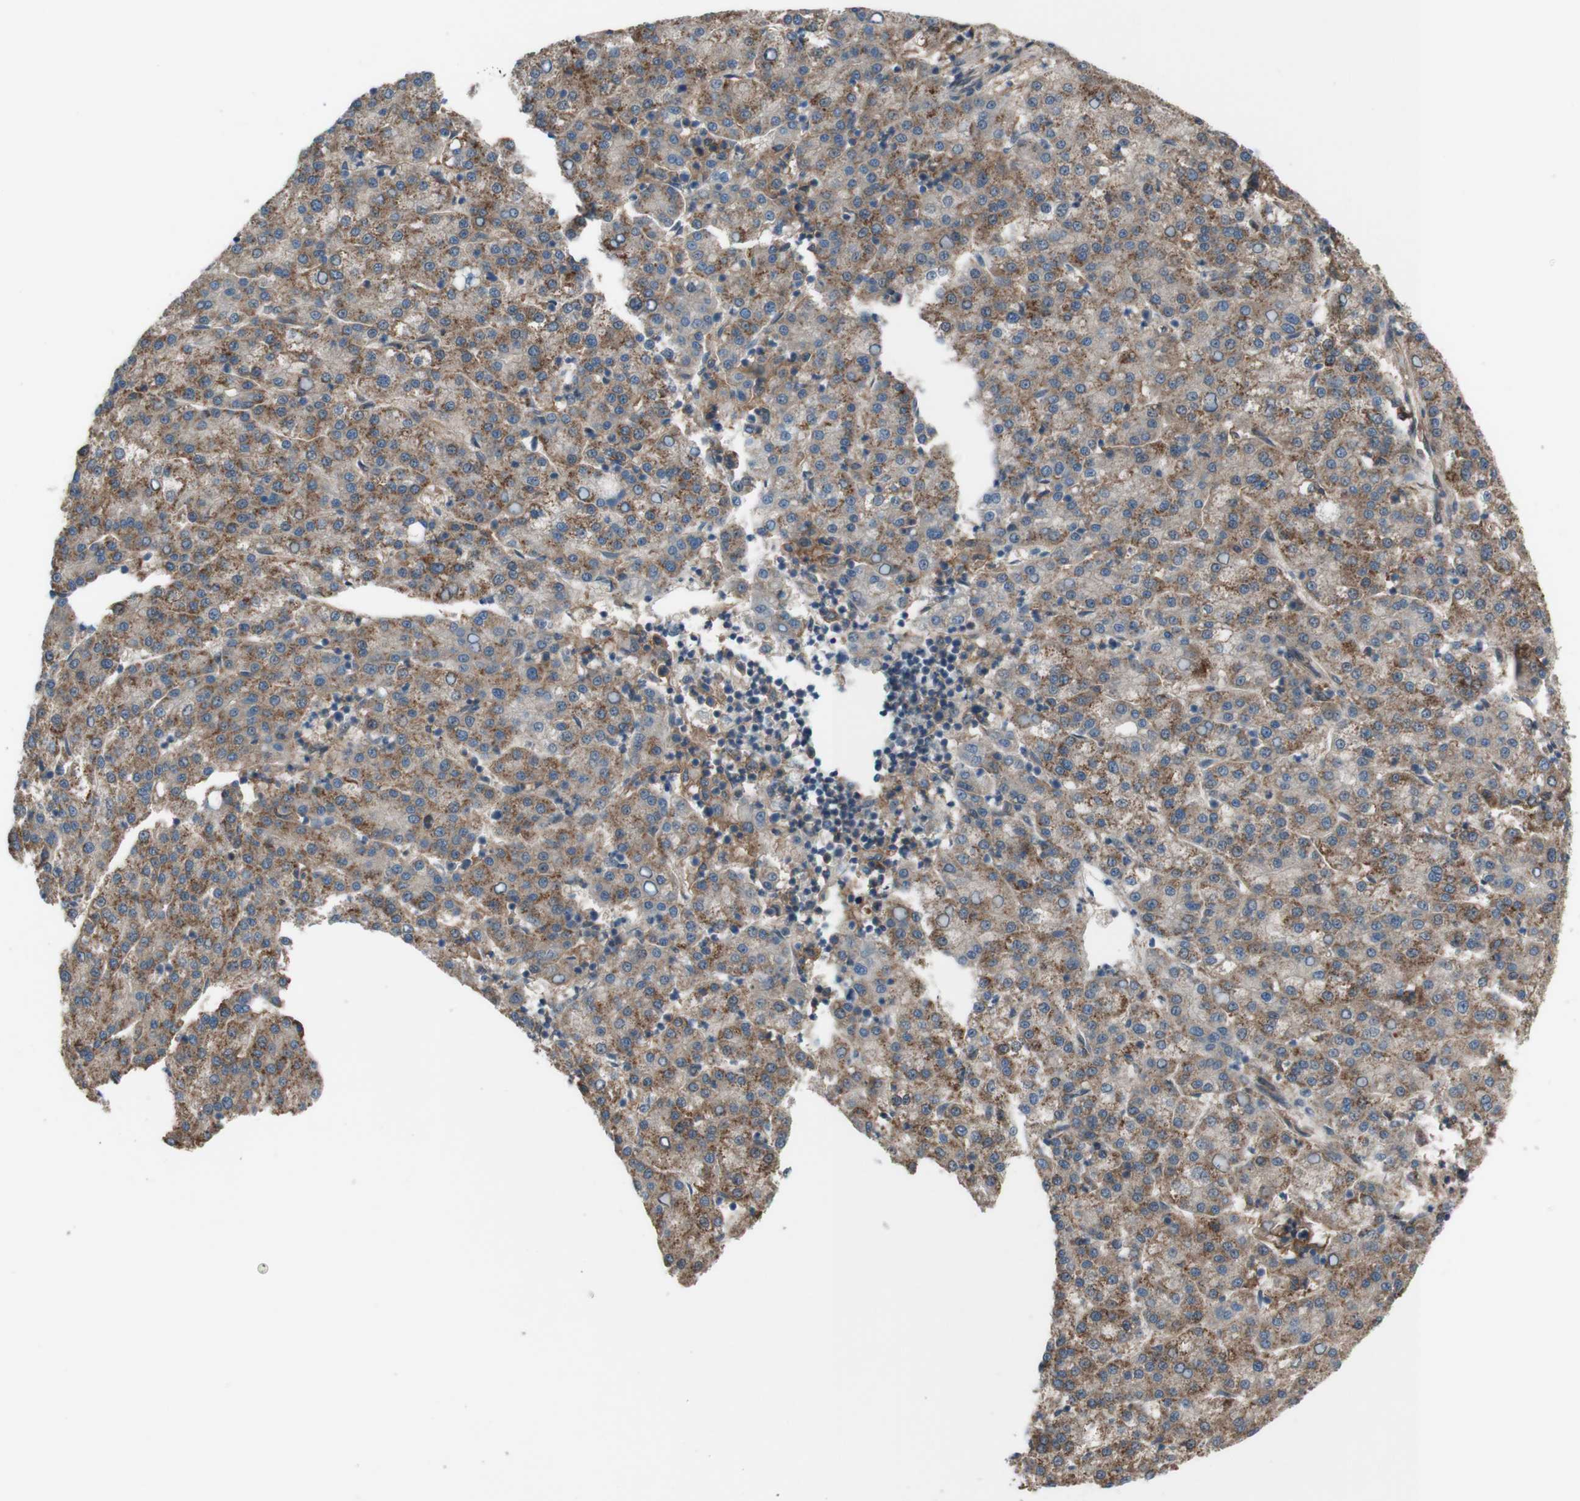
{"staining": {"intensity": "moderate", "quantity": ">75%", "location": "cytoplasmic/membranous"}, "tissue": "liver cancer", "cell_type": "Tumor cells", "image_type": "cancer", "snomed": [{"axis": "morphology", "description": "Carcinoma, Hepatocellular, NOS"}, {"axis": "topography", "description": "Liver"}], "caption": "Liver hepatocellular carcinoma stained with DAB immunohistochemistry exhibits medium levels of moderate cytoplasmic/membranous positivity in approximately >75% of tumor cells.", "gene": "ATP2B1", "patient": {"sex": "female", "age": 58}}